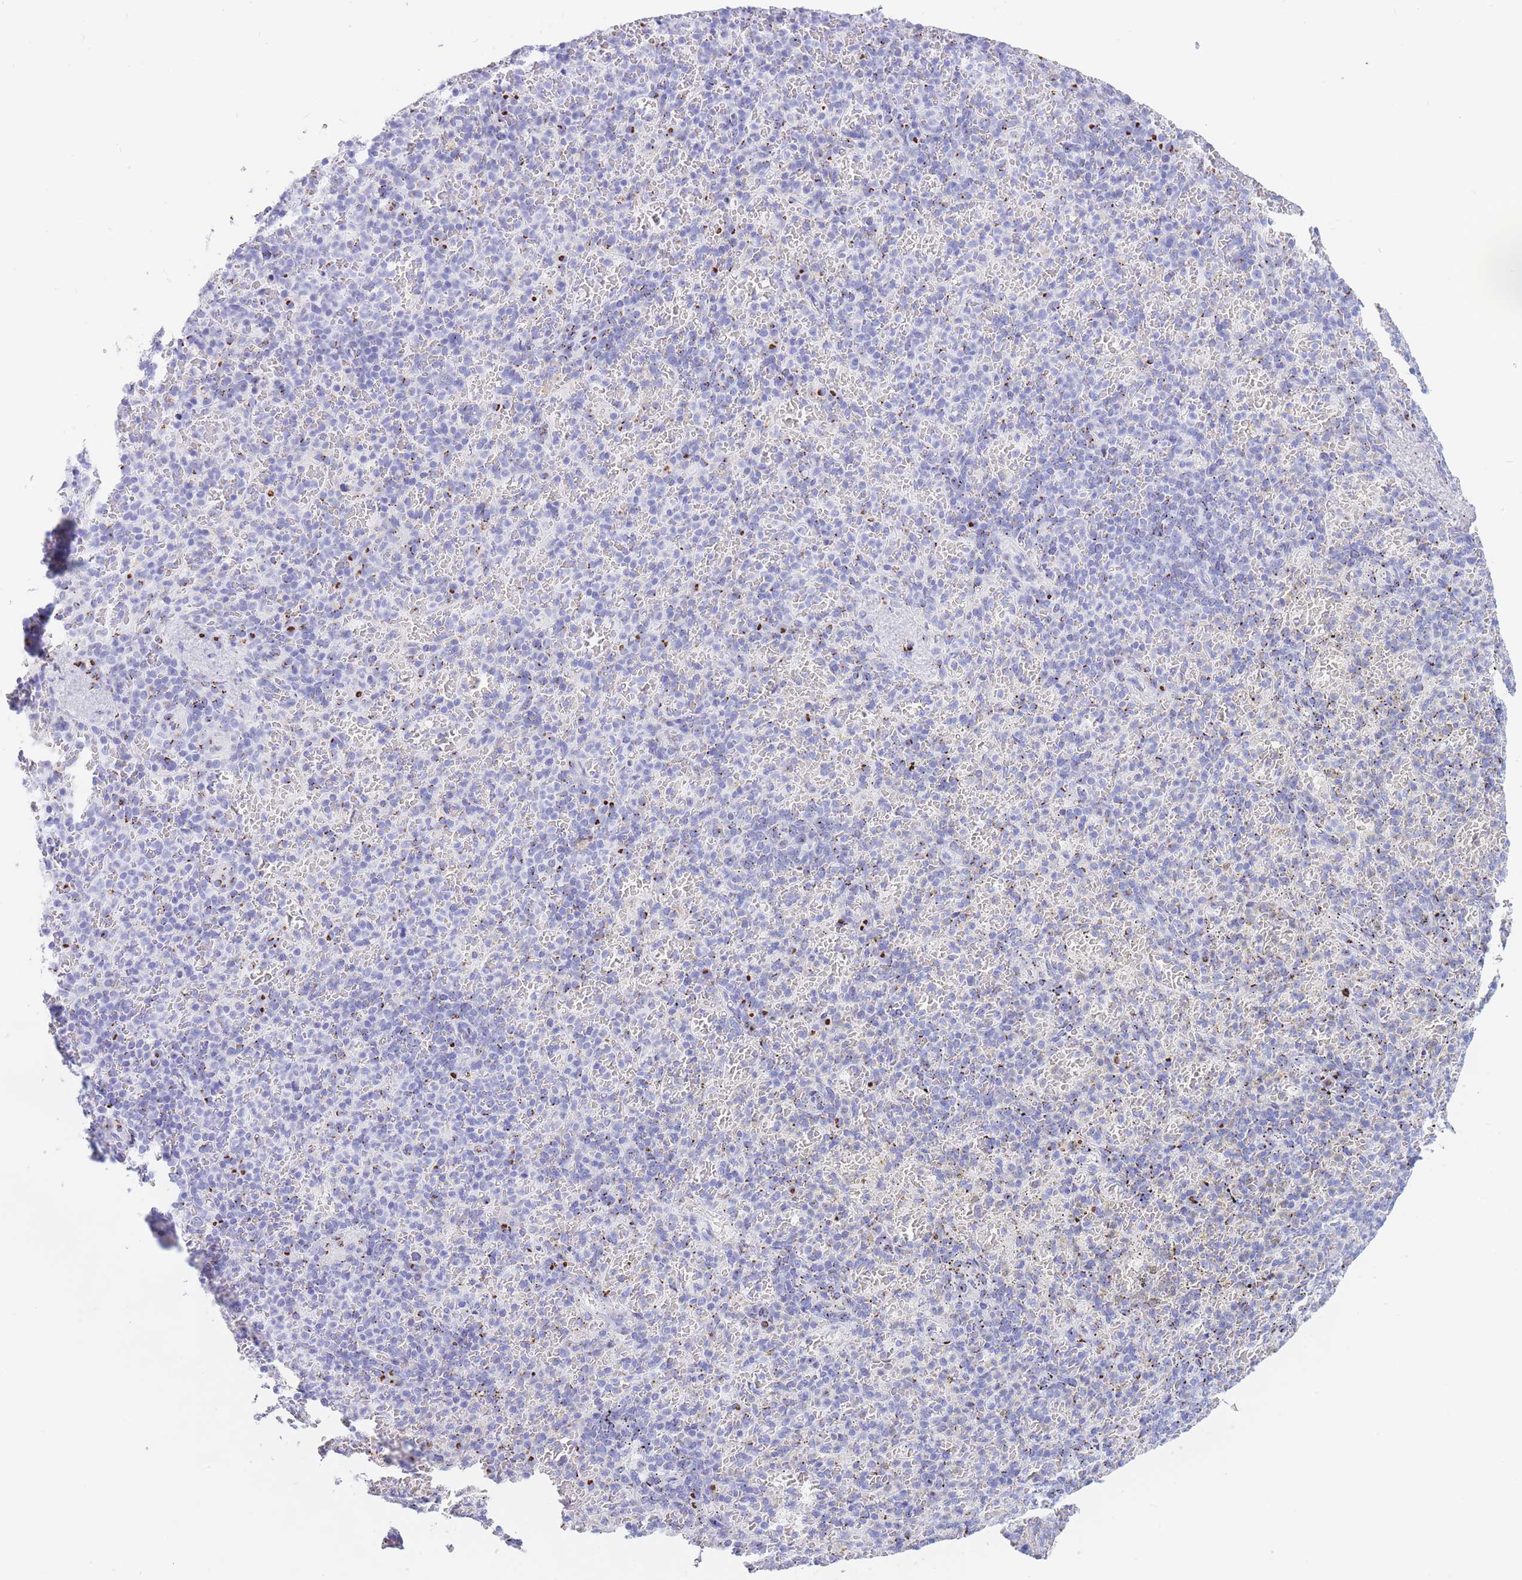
{"staining": {"intensity": "negative", "quantity": "none", "location": "none"}, "tissue": "spleen", "cell_type": "Cells in red pulp", "image_type": "normal", "snomed": [{"axis": "morphology", "description": "Normal tissue, NOS"}, {"axis": "topography", "description": "Spleen"}], "caption": "IHC image of benign spleen stained for a protein (brown), which reveals no positivity in cells in red pulp. The staining is performed using DAB (3,3'-diaminobenzidine) brown chromogen with nuclei counter-stained in using hematoxylin.", "gene": "FAM3C", "patient": {"sex": "female", "age": 74}}